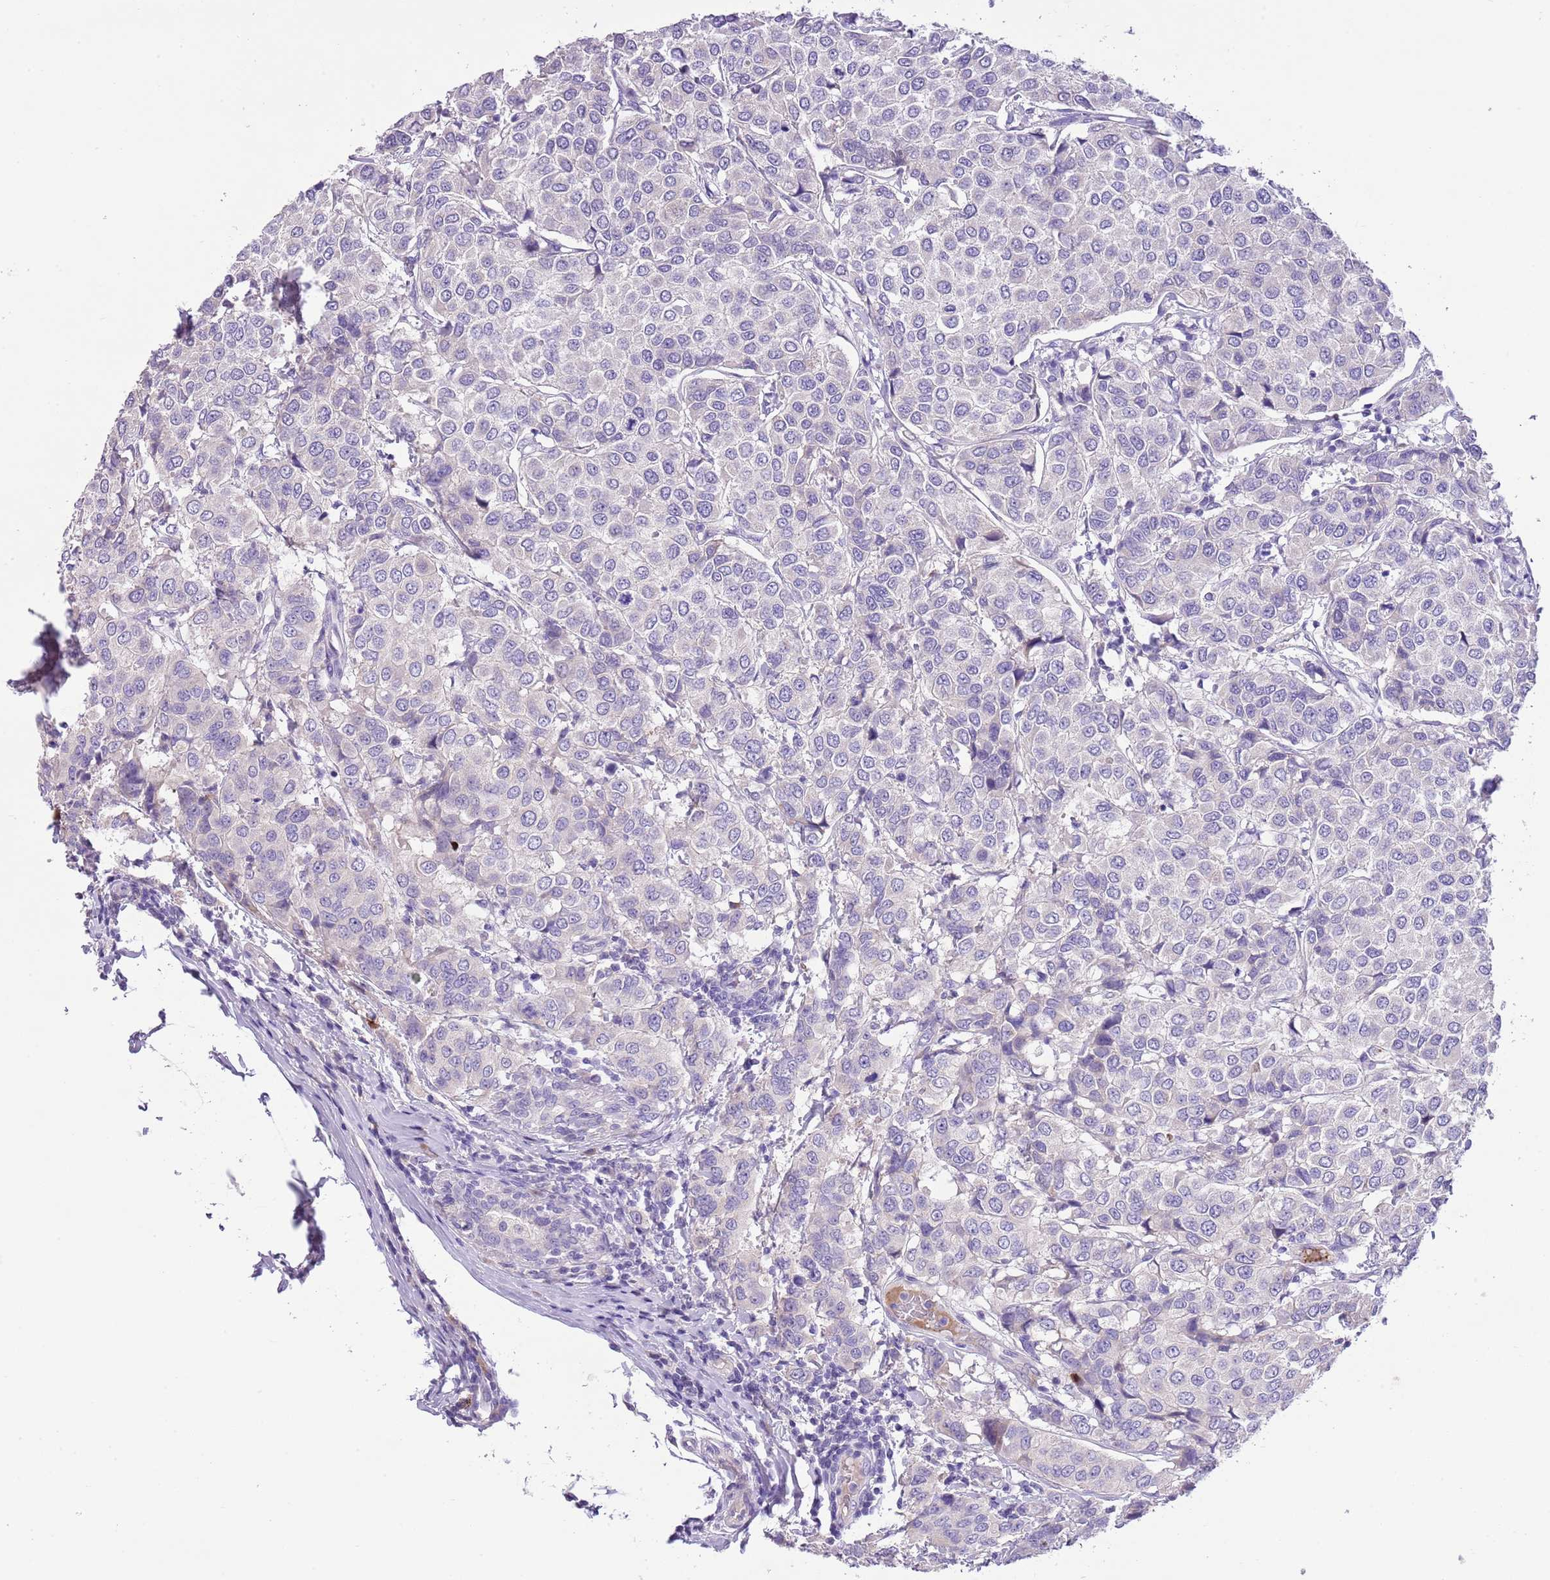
{"staining": {"intensity": "negative", "quantity": "none", "location": "none"}, "tissue": "breast cancer", "cell_type": "Tumor cells", "image_type": "cancer", "snomed": [{"axis": "morphology", "description": "Duct carcinoma"}, {"axis": "topography", "description": "Breast"}], "caption": "Immunohistochemical staining of intraductal carcinoma (breast) reveals no significant positivity in tumor cells.", "gene": "CLEC2A", "patient": {"sex": "female", "age": 55}}